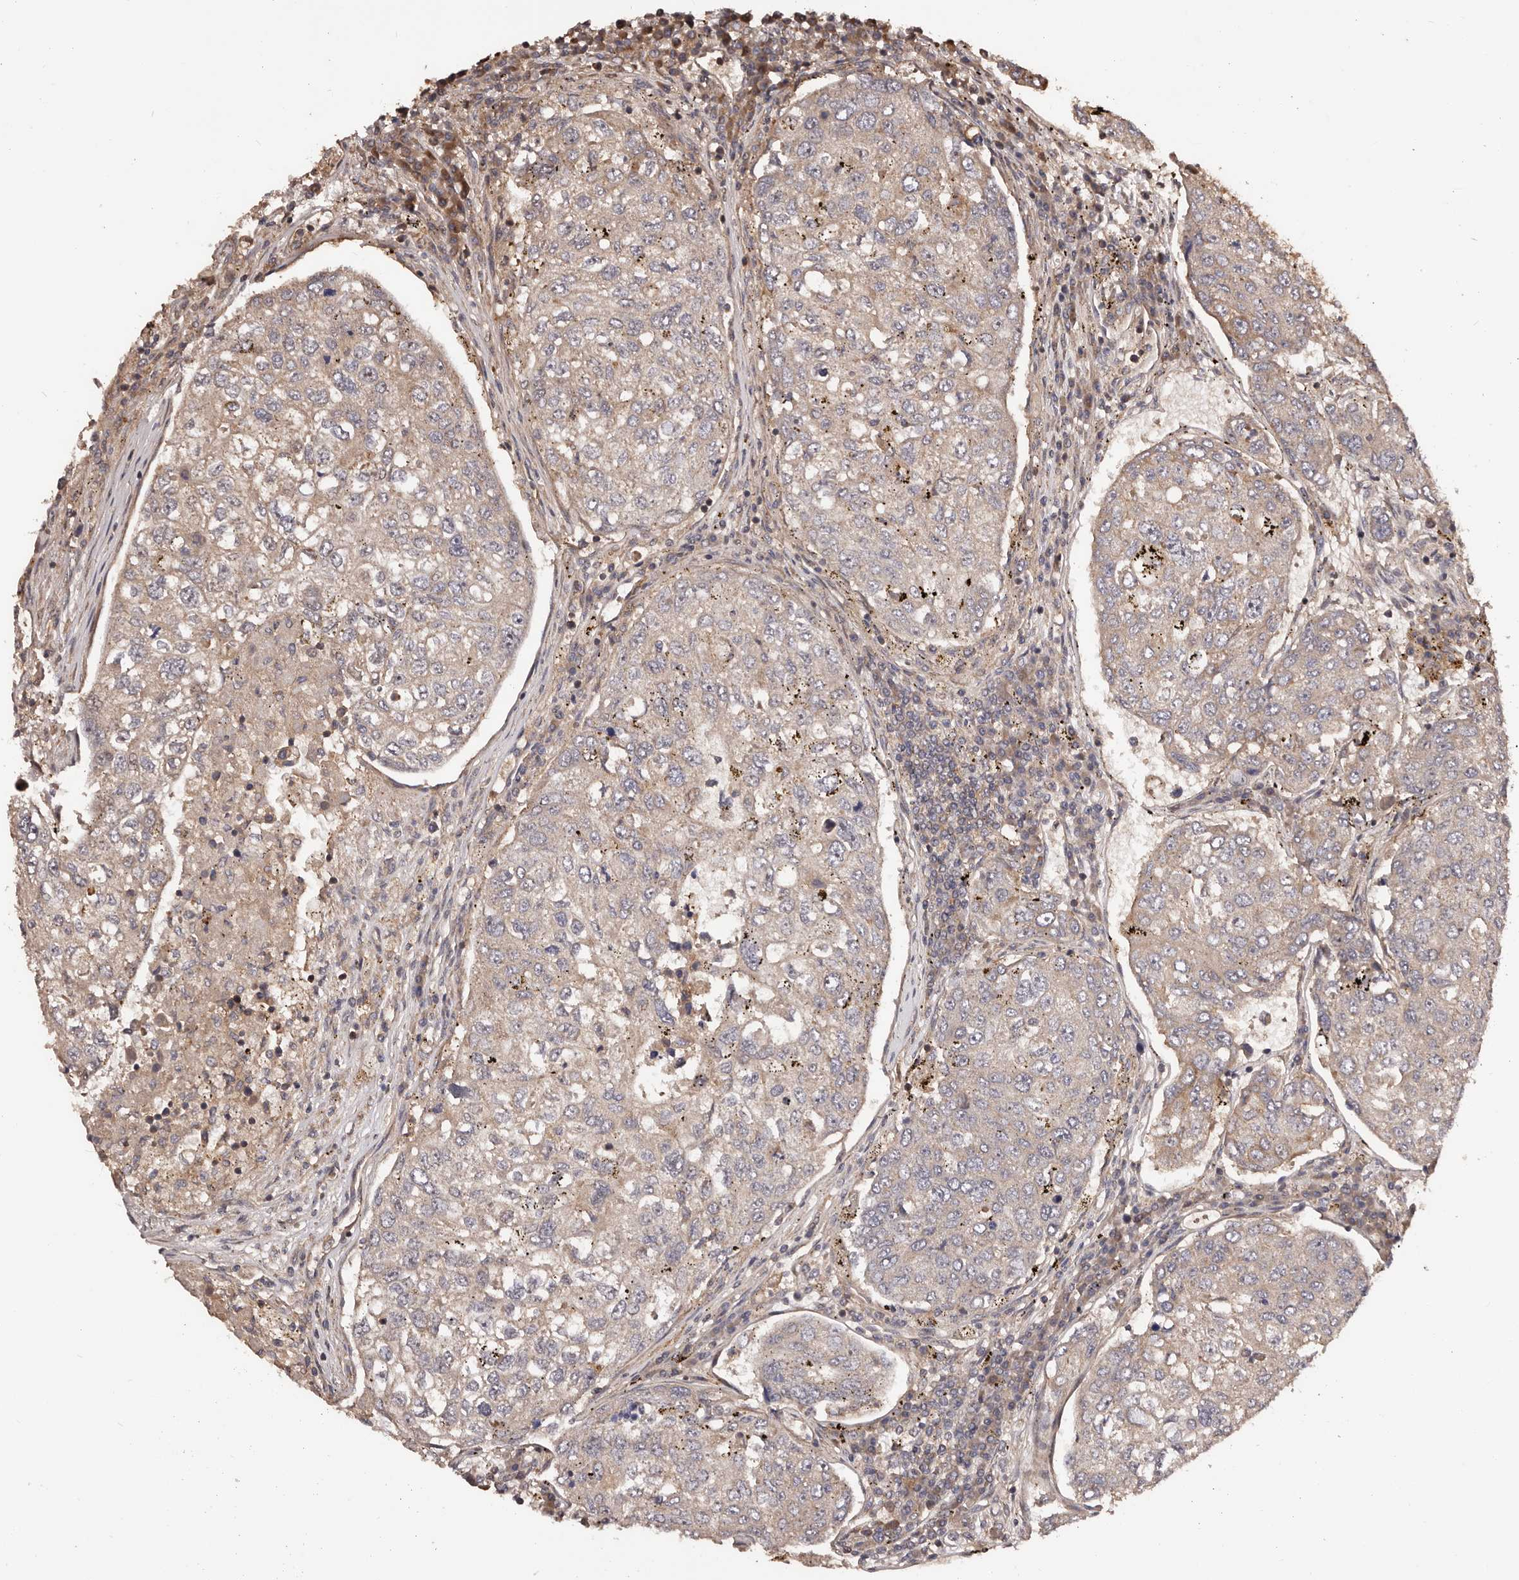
{"staining": {"intensity": "weak", "quantity": ">75%", "location": "cytoplasmic/membranous"}, "tissue": "urothelial cancer", "cell_type": "Tumor cells", "image_type": "cancer", "snomed": [{"axis": "morphology", "description": "Urothelial carcinoma, High grade"}, {"axis": "topography", "description": "Lymph node"}, {"axis": "topography", "description": "Urinary bladder"}], "caption": "Weak cytoplasmic/membranous staining is present in approximately >75% of tumor cells in urothelial carcinoma (high-grade).", "gene": "GTPBP1", "patient": {"sex": "male", "age": 51}}